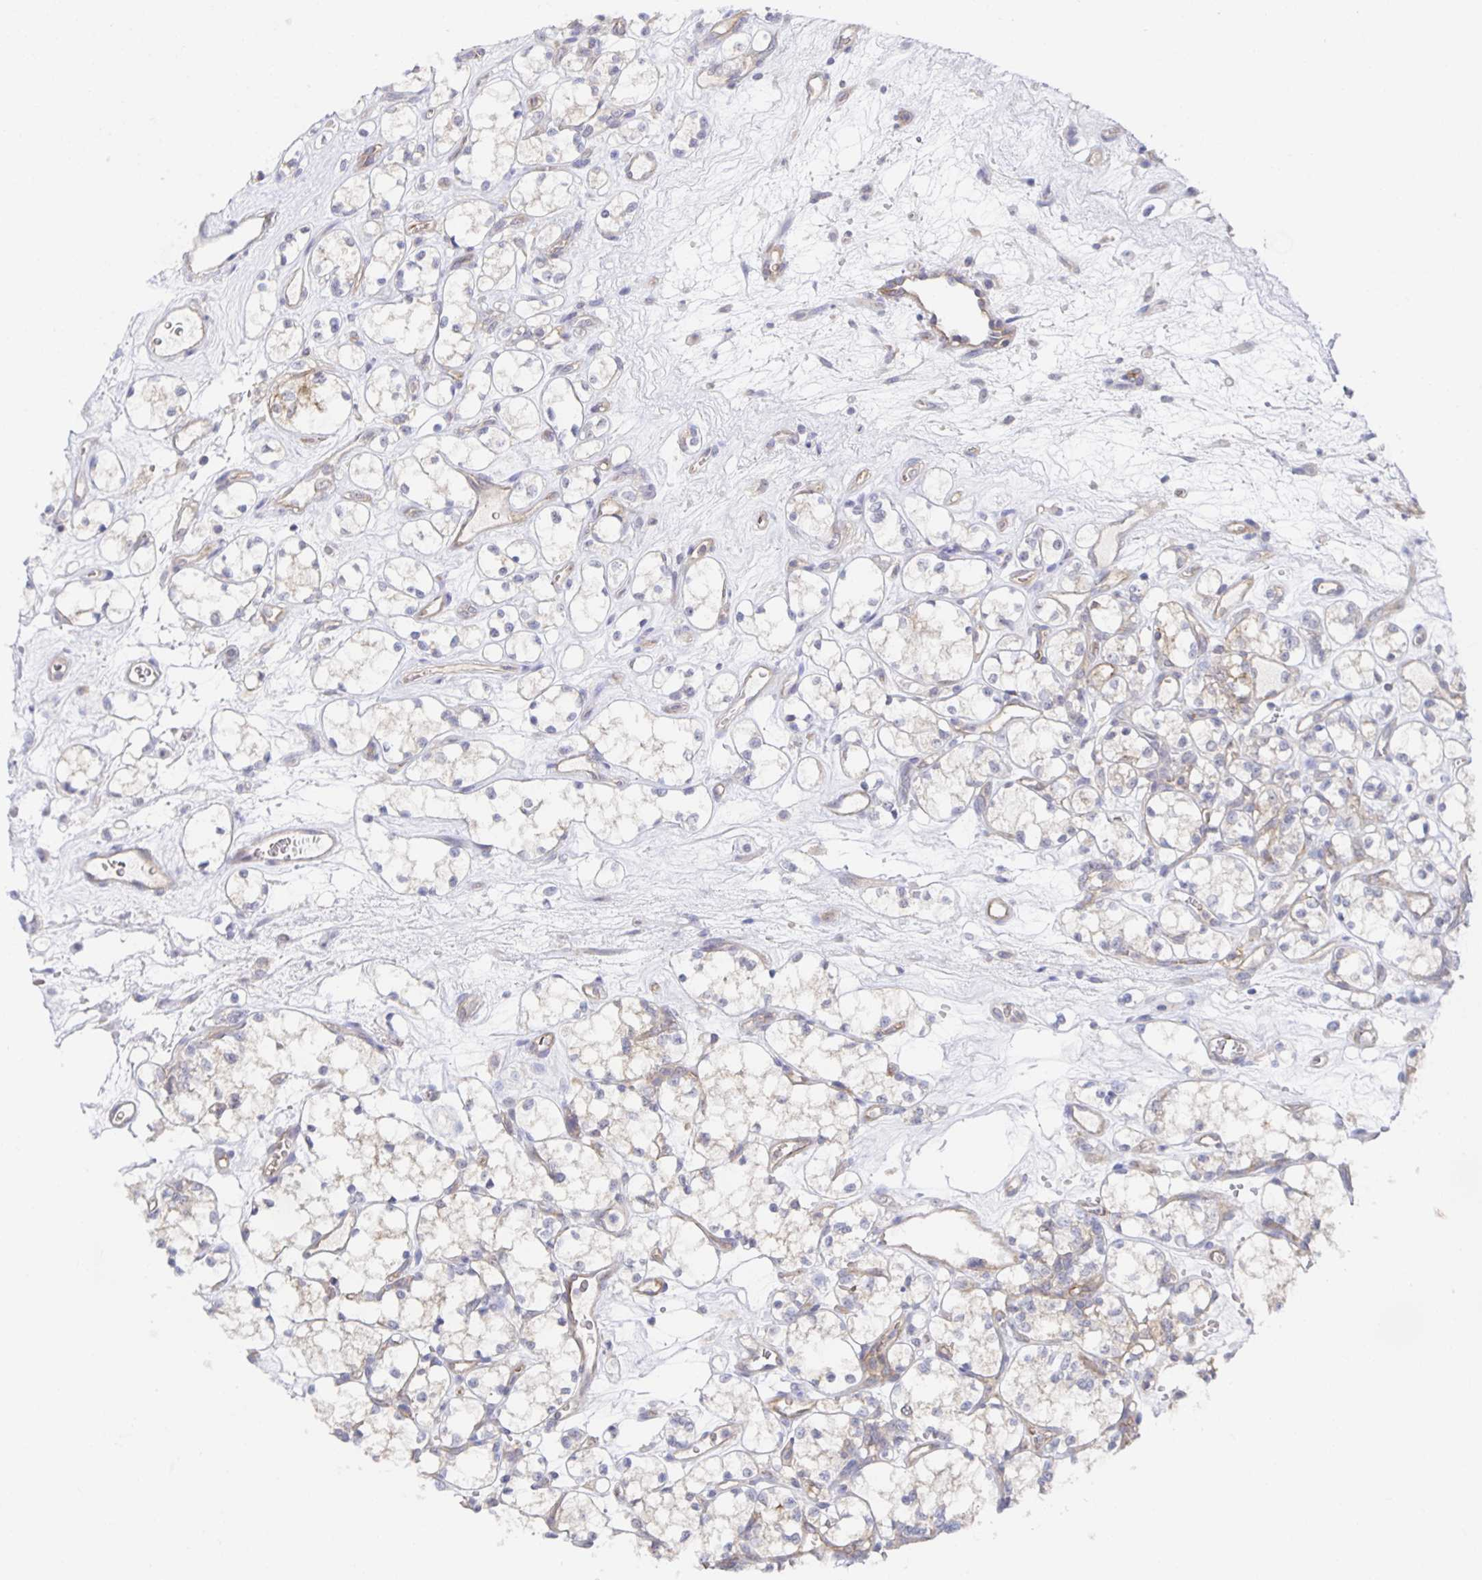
{"staining": {"intensity": "negative", "quantity": "none", "location": "none"}, "tissue": "renal cancer", "cell_type": "Tumor cells", "image_type": "cancer", "snomed": [{"axis": "morphology", "description": "Adenocarcinoma, NOS"}, {"axis": "topography", "description": "Kidney"}], "caption": "Immunohistochemical staining of adenocarcinoma (renal) displays no significant positivity in tumor cells.", "gene": "BAD", "patient": {"sex": "female", "age": 69}}